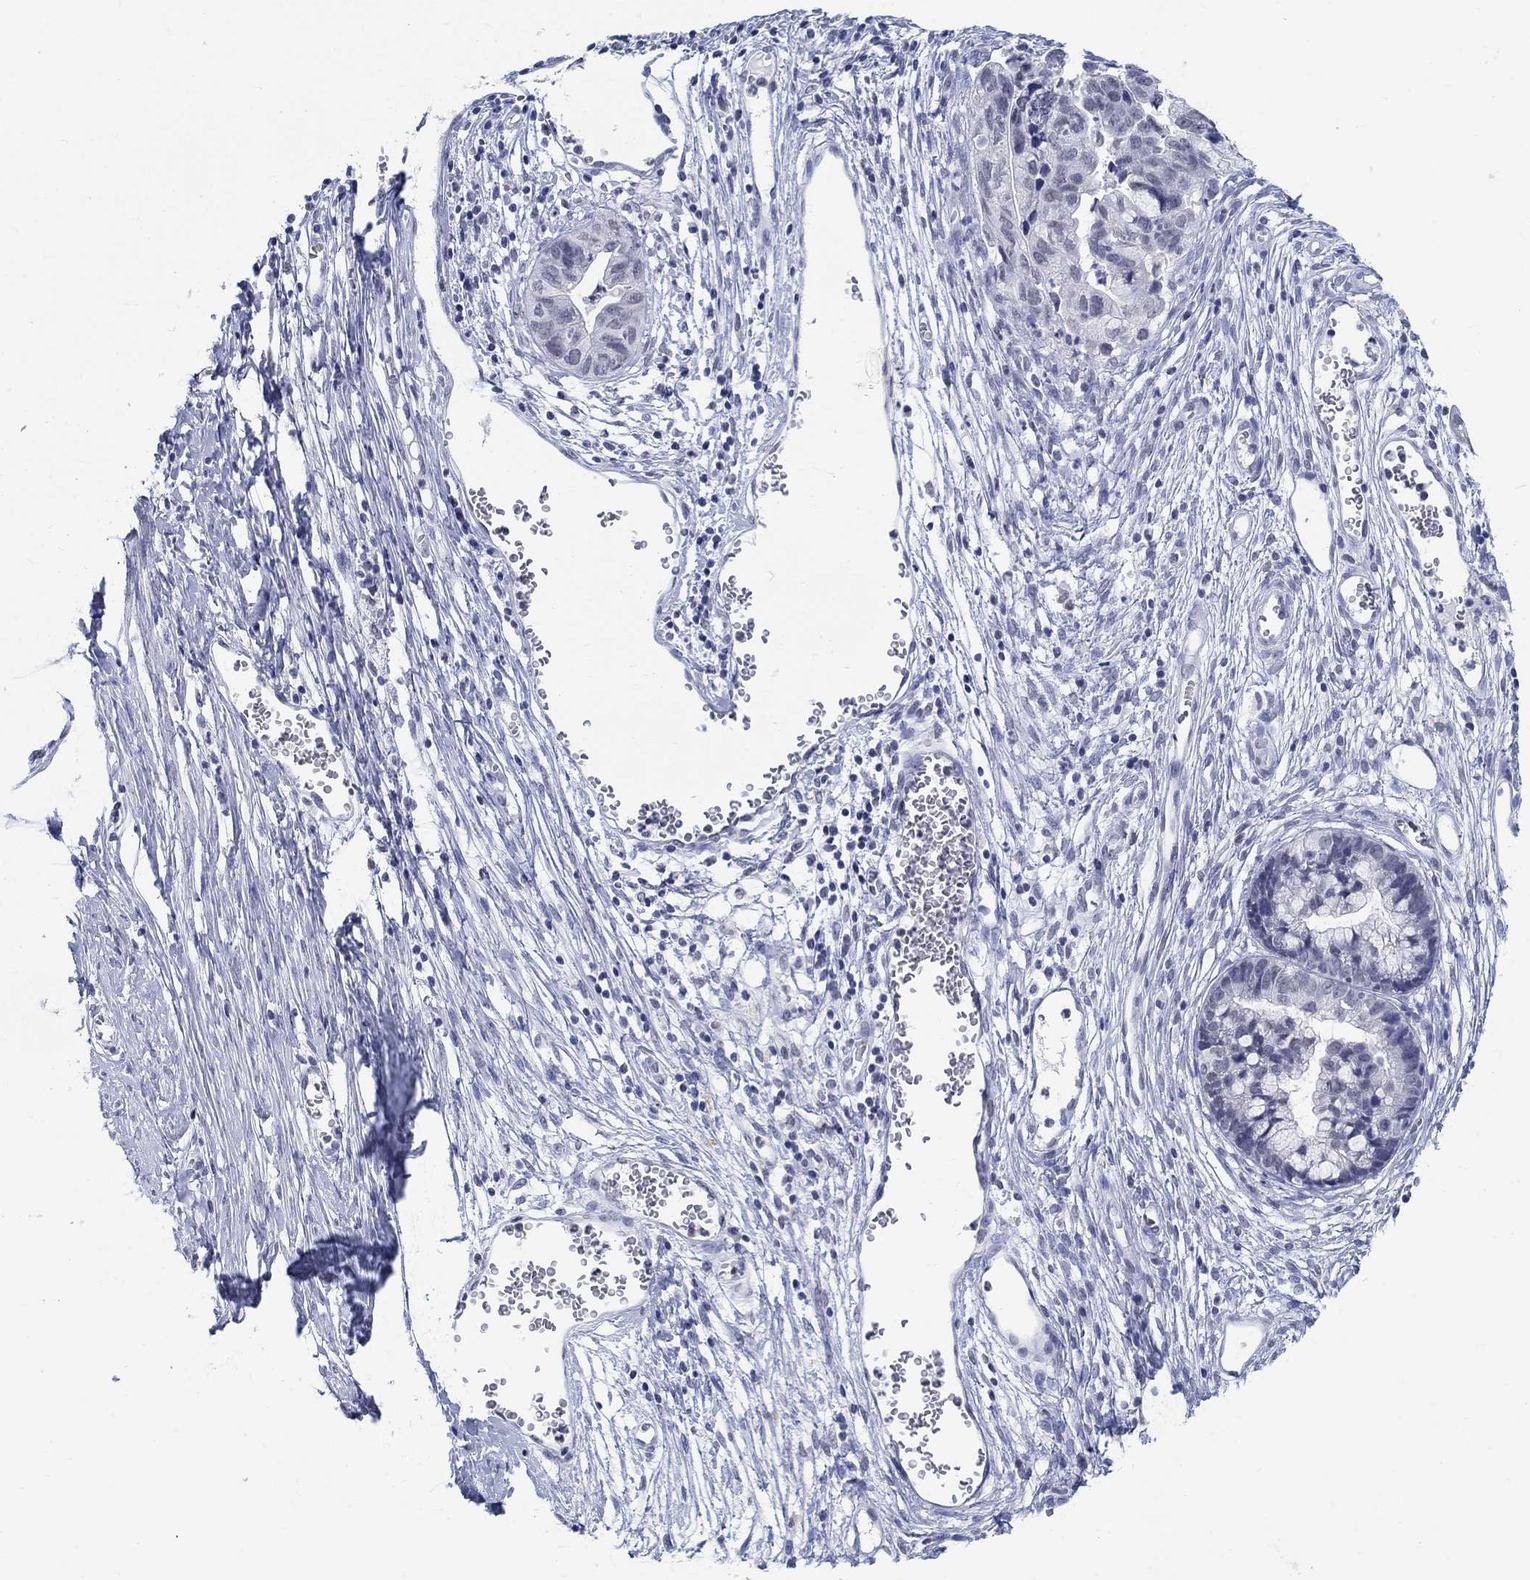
{"staining": {"intensity": "negative", "quantity": "none", "location": "none"}, "tissue": "cervical cancer", "cell_type": "Tumor cells", "image_type": "cancer", "snomed": [{"axis": "morphology", "description": "Adenocarcinoma, NOS"}, {"axis": "topography", "description": "Cervix"}], "caption": "Photomicrograph shows no significant protein positivity in tumor cells of adenocarcinoma (cervical).", "gene": "ANKS1B", "patient": {"sex": "female", "age": 44}}